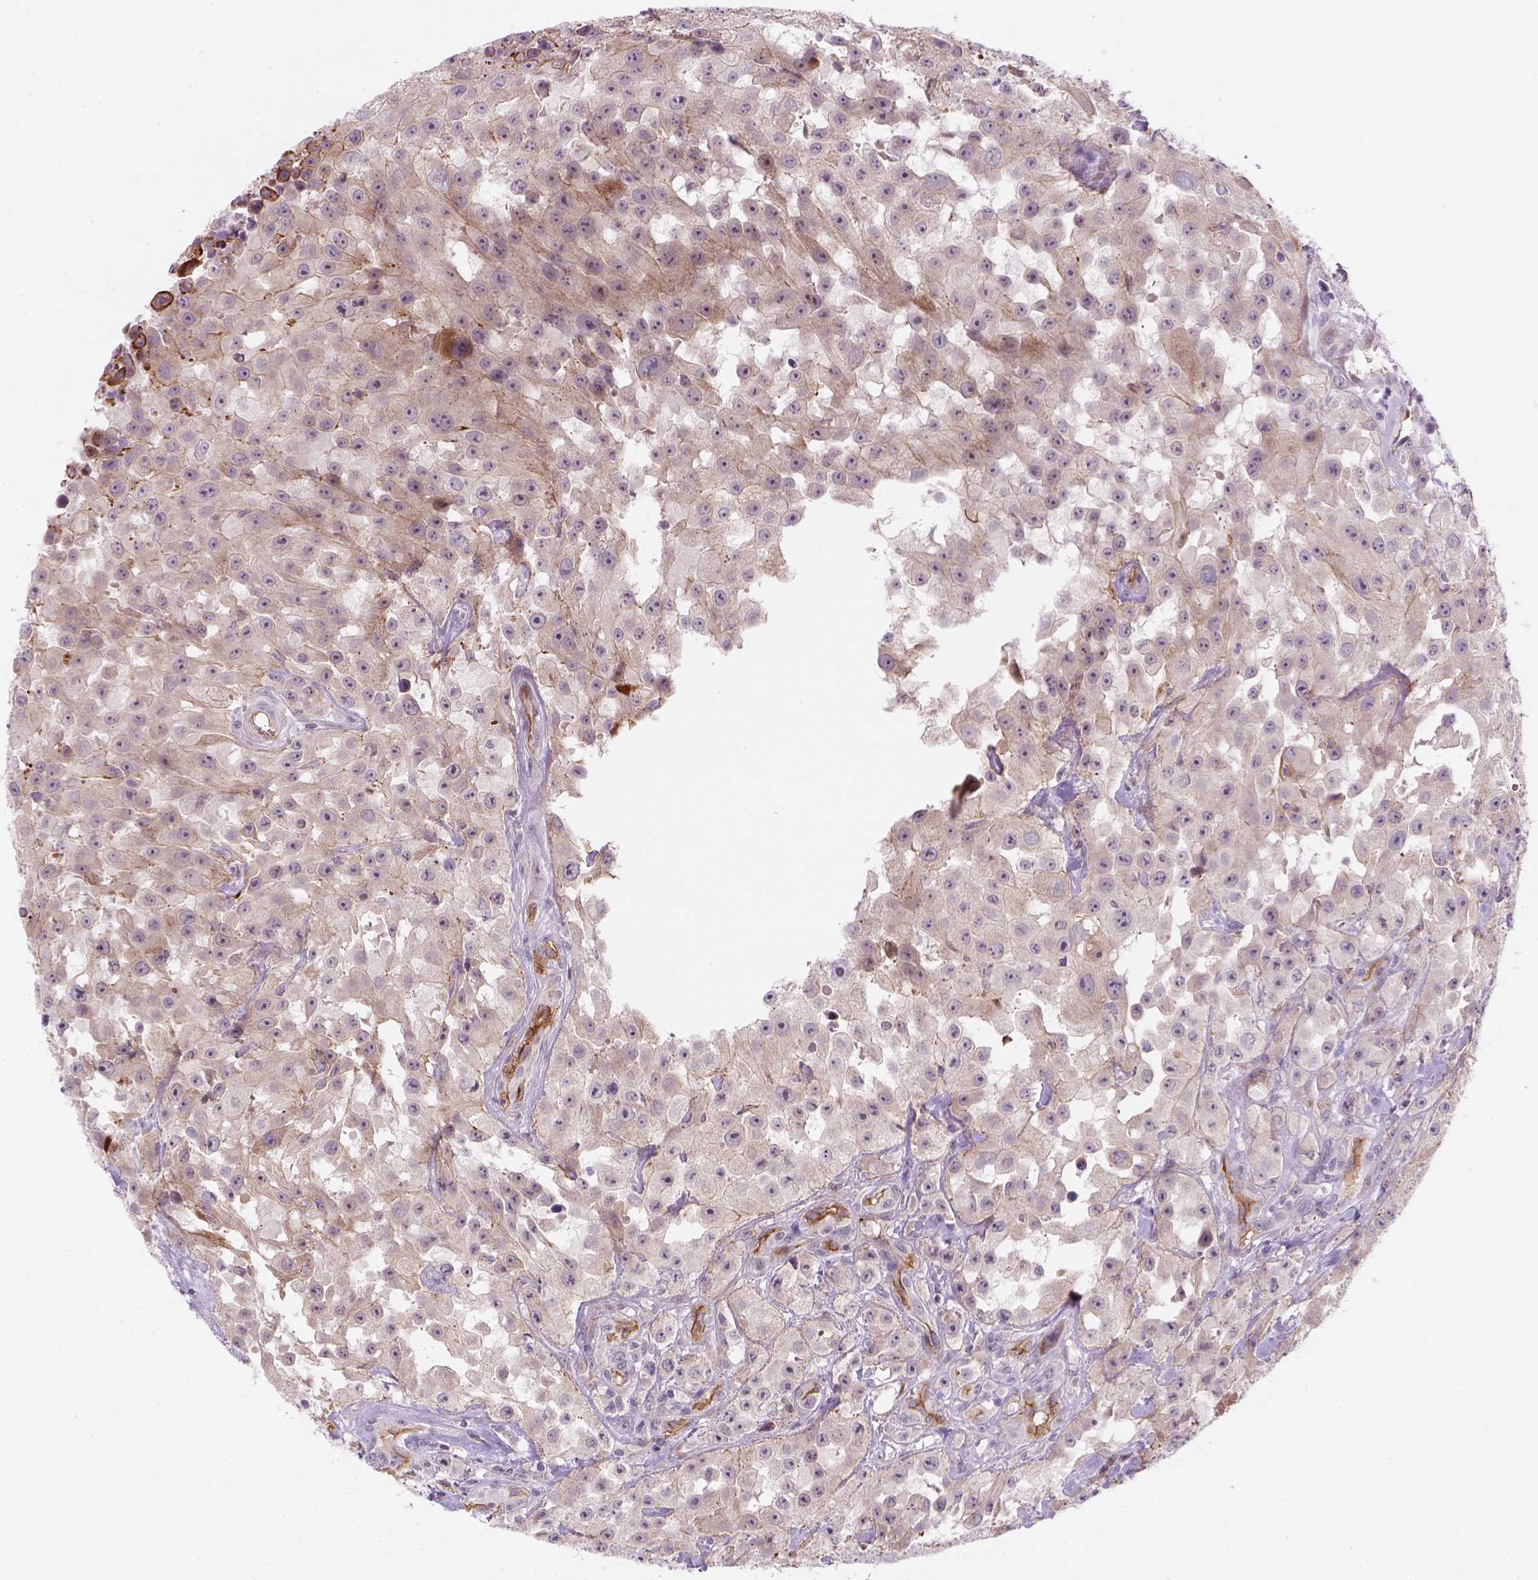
{"staining": {"intensity": "weak", "quantity": ">75%", "location": "cytoplasmic/membranous"}, "tissue": "urothelial cancer", "cell_type": "Tumor cells", "image_type": "cancer", "snomed": [{"axis": "morphology", "description": "Urothelial carcinoma, High grade"}, {"axis": "topography", "description": "Urinary bladder"}], "caption": "Weak cytoplasmic/membranous expression for a protein is identified in approximately >75% of tumor cells of high-grade urothelial carcinoma using IHC.", "gene": "VSTM5", "patient": {"sex": "male", "age": 79}}